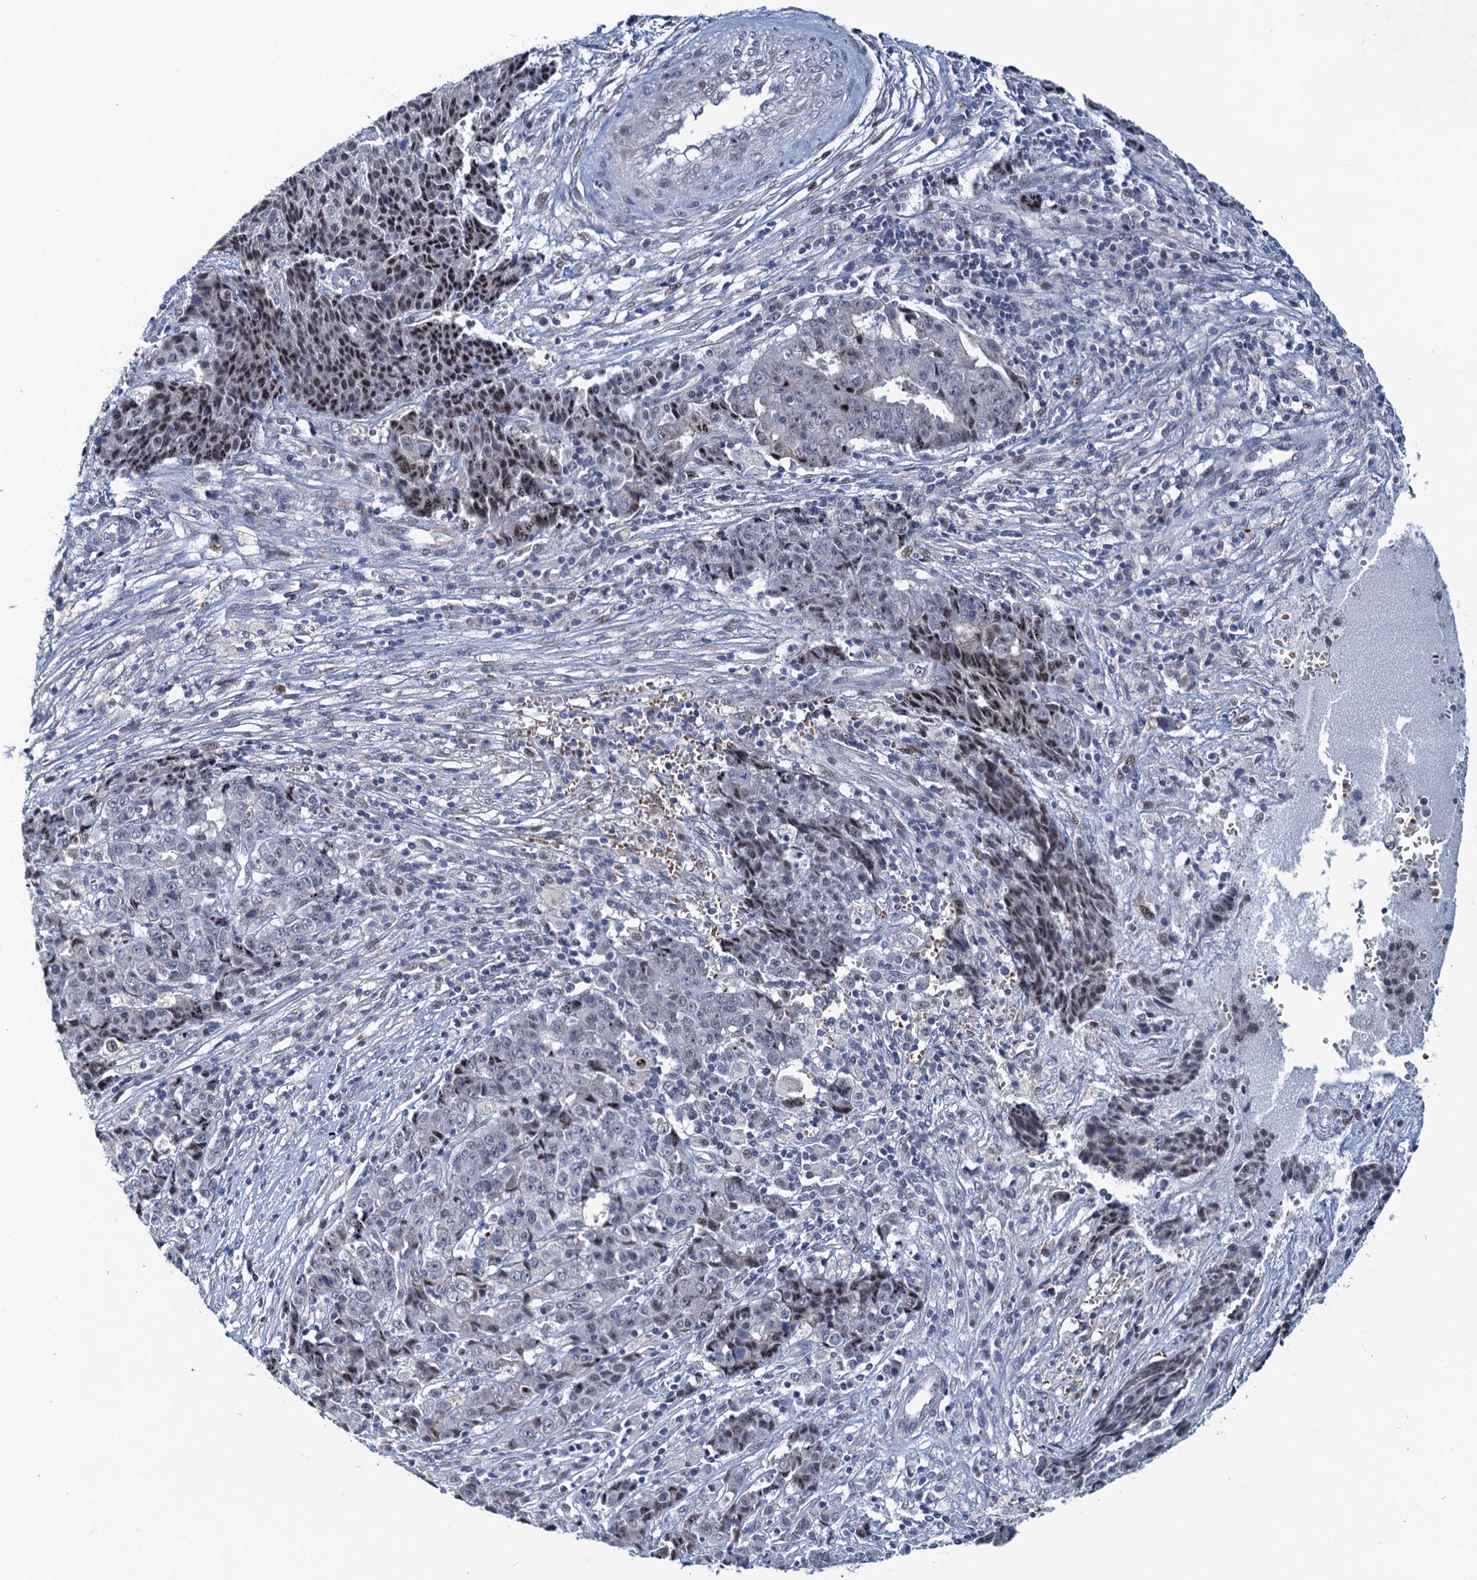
{"staining": {"intensity": "weak", "quantity": "25%-75%", "location": "nuclear"}, "tissue": "ovarian cancer", "cell_type": "Tumor cells", "image_type": "cancer", "snomed": [{"axis": "morphology", "description": "Carcinoma, endometroid"}, {"axis": "topography", "description": "Ovary"}], "caption": "DAB immunohistochemical staining of human ovarian cancer shows weak nuclear protein staining in approximately 25%-75% of tumor cells. The protein is shown in brown color, while the nuclei are stained blue.", "gene": "ATOSA", "patient": {"sex": "female", "age": 42}}